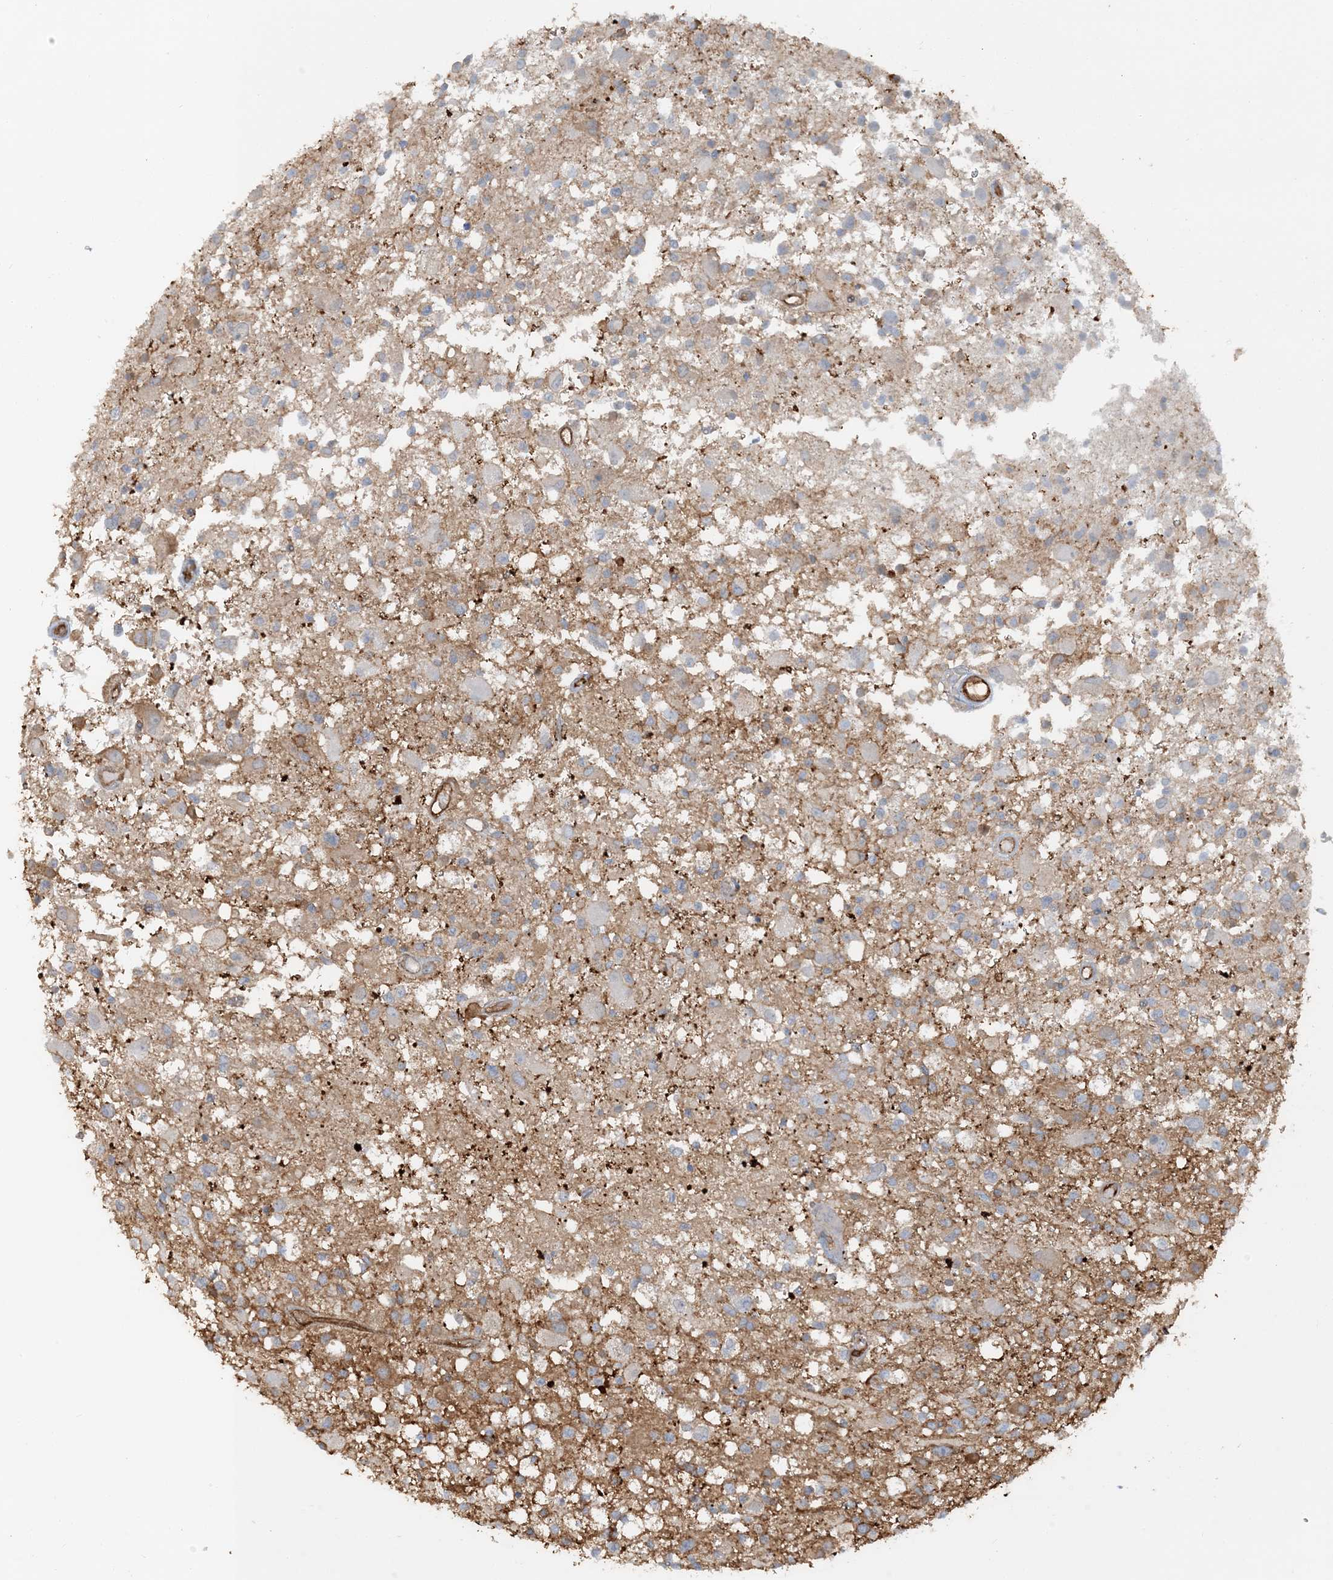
{"staining": {"intensity": "moderate", "quantity": "<25%", "location": "cytoplasmic/membranous"}, "tissue": "glioma", "cell_type": "Tumor cells", "image_type": "cancer", "snomed": [{"axis": "morphology", "description": "Glioma, malignant, High grade"}, {"axis": "morphology", "description": "Glioblastoma, NOS"}, {"axis": "topography", "description": "Brain"}], "caption": "Tumor cells show low levels of moderate cytoplasmic/membranous positivity in about <25% of cells in human glioma.", "gene": "DSTN", "patient": {"sex": "male", "age": 60}}